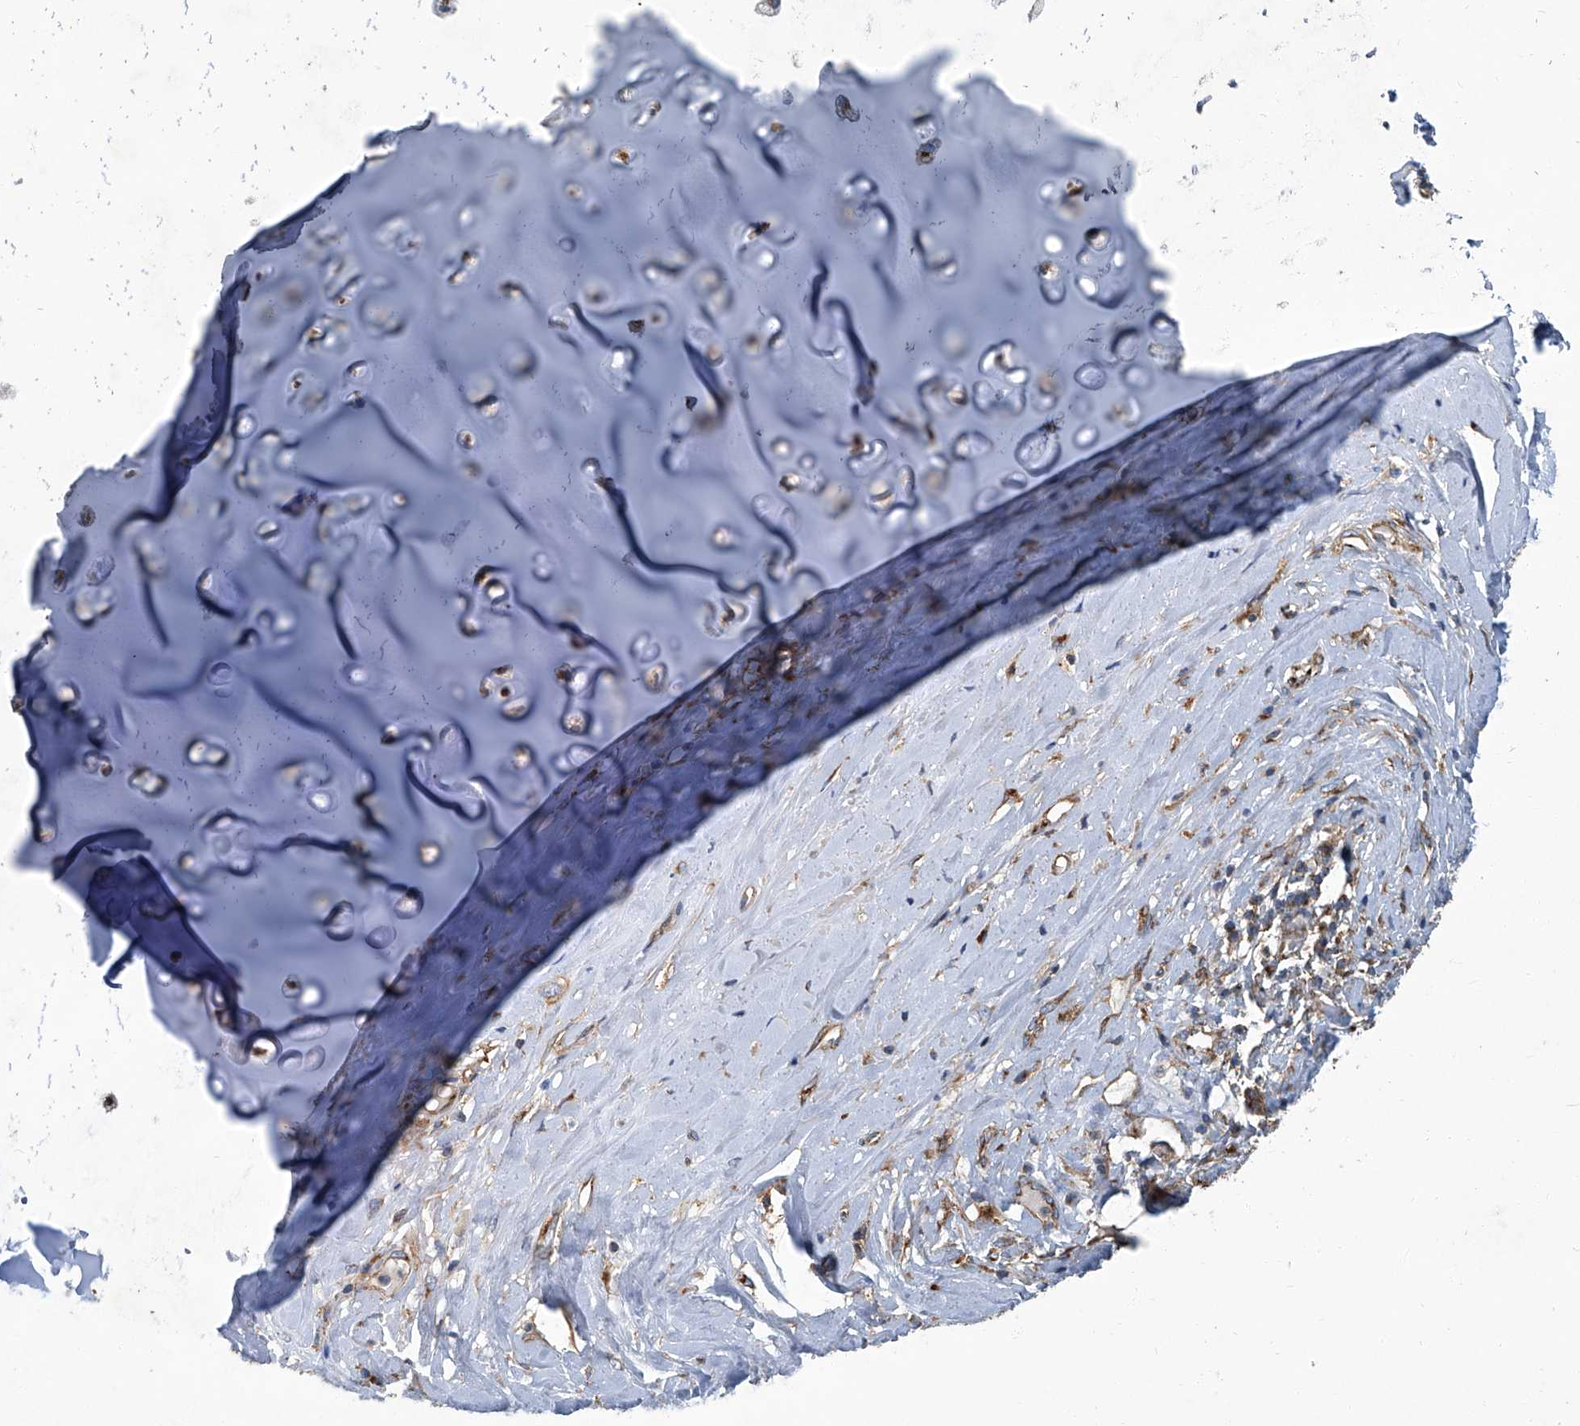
{"staining": {"intensity": "weak", "quantity": "25%-75%", "location": "cytoplasmic/membranous"}, "tissue": "adipose tissue", "cell_type": "Adipocytes", "image_type": "normal", "snomed": [{"axis": "morphology", "description": "Normal tissue, NOS"}, {"axis": "morphology", "description": "Basal cell carcinoma"}, {"axis": "topography", "description": "Cartilage tissue"}, {"axis": "topography", "description": "Nasopharynx"}, {"axis": "topography", "description": "Oral tissue"}], "caption": "Immunohistochemistry (IHC) micrograph of unremarkable human adipose tissue stained for a protein (brown), which shows low levels of weak cytoplasmic/membranous expression in approximately 25%-75% of adipocytes.", "gene": "PIGH", "patient": {"sex": "female", "age": 77}}